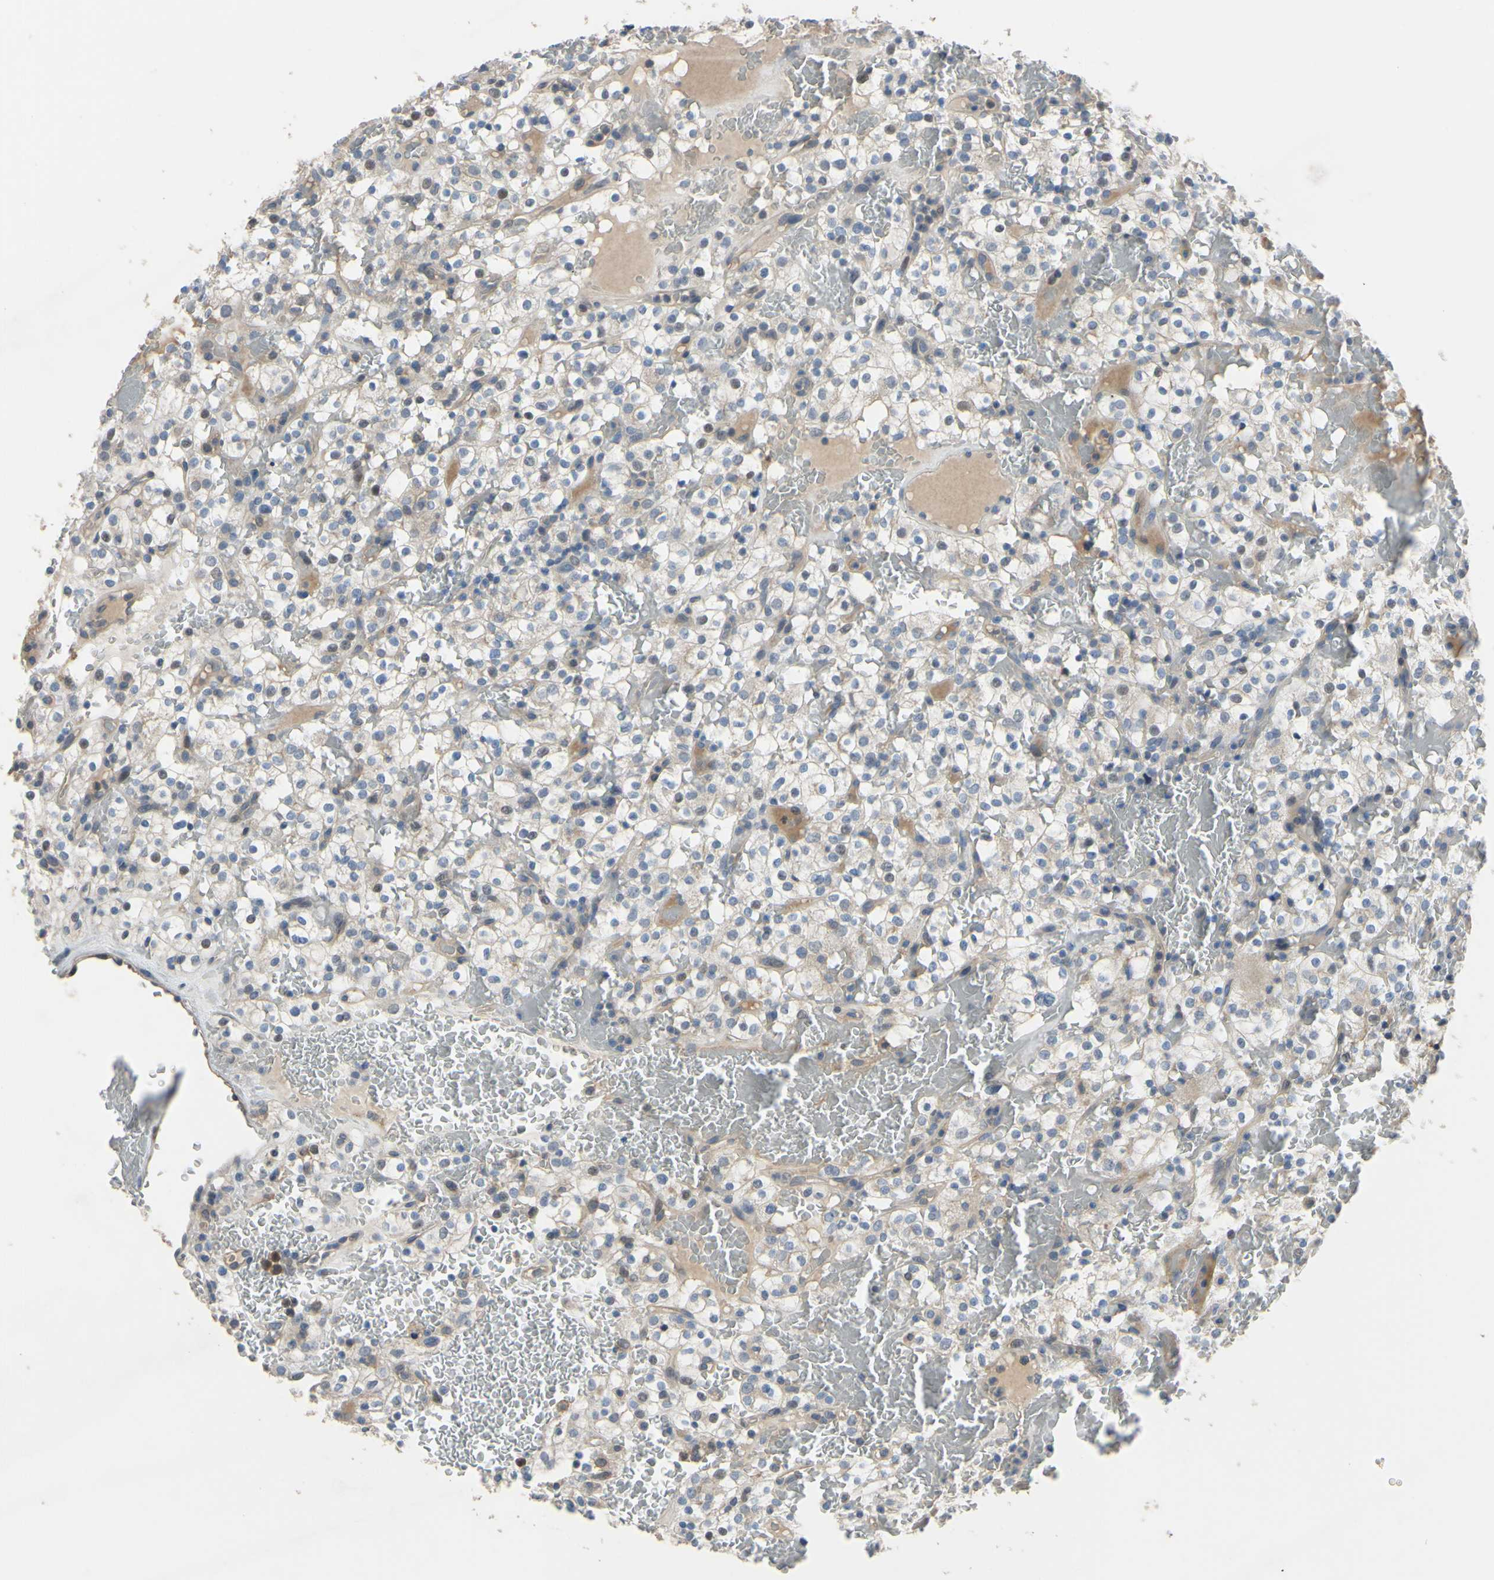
{"staining": {"intensity": "negative", "quantity": "none", "location": "none"}, "tissue": "renal cancer", "cell_type": "Tumor cells", "image_type": "cancer", "snomed": [{"axis": "morphology", "description": "Normal tissue, NOS"}, {"axis": "morphology", "description": "Adenocarcinoma, NOS"}, {"axis": "topography", "description": "Kidney"}], "caption": "DAB (3,3'-diaminobenzidine) immunohistochemical staining of adenocarcinoma (renal) demonstrates no significant expression in tumor cells.", "gene": "LHX9", "patient": {"sex": "female", "age": 72}}